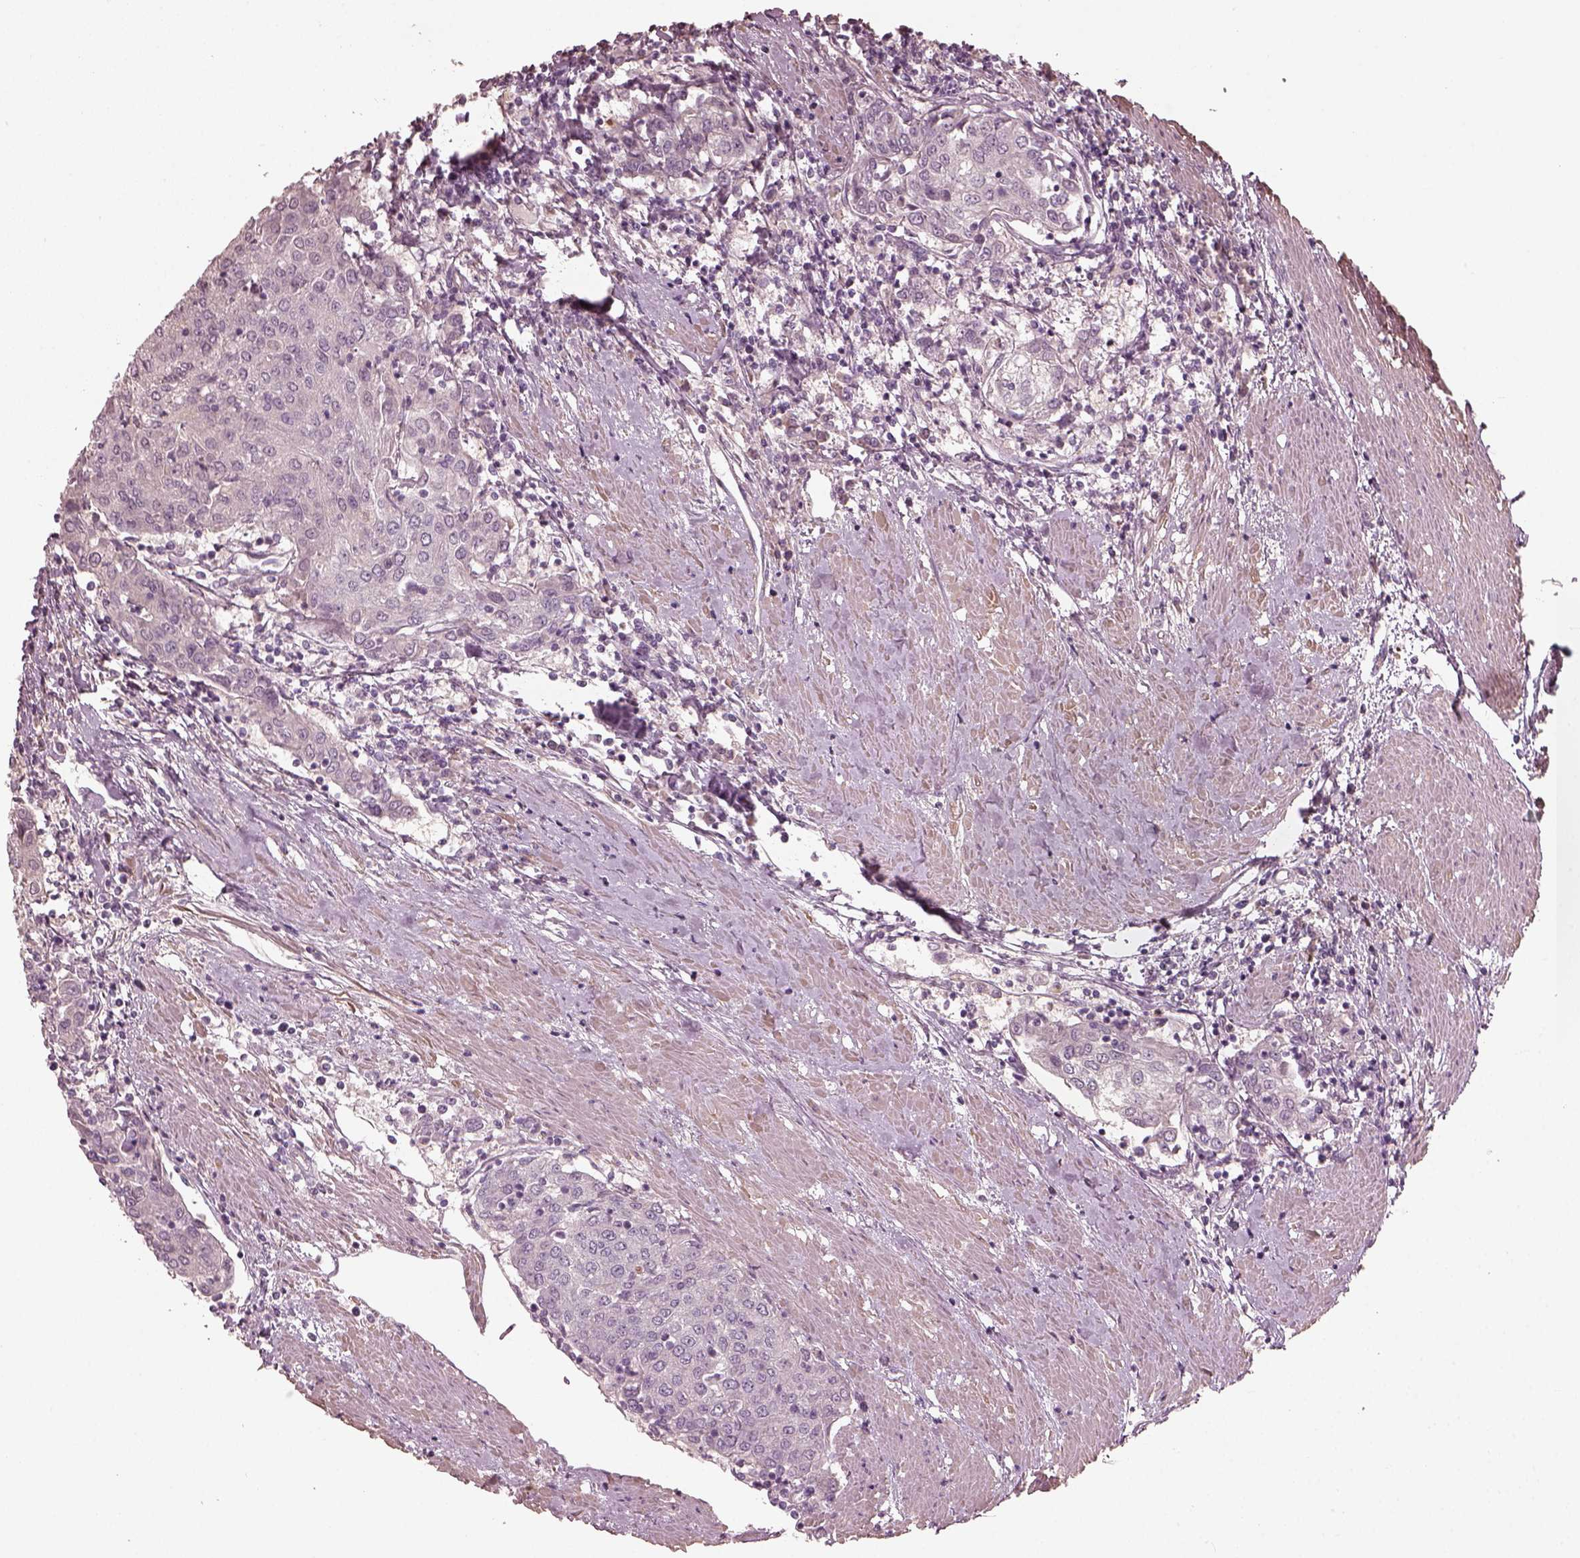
{"staining": {"intensity": "negative", "quantity": "none", "location": "none"}, "tissue": "urothelial cancer", "cell_type": "Tumor cells", "image_type": "cancer", "snomed": [{"axis": "morphology", "description": "Urothelial carcinoma, High grade"}, {"axis": "topography", "description": "Urinary bladder"}], "caption": "Urothelial carcinoma (high-grade) was stained to show a protein in brown. There is no significant positivity in tumor cells.", "gene": "OPTC", "patient": {"sex": "female", "age": 85}}